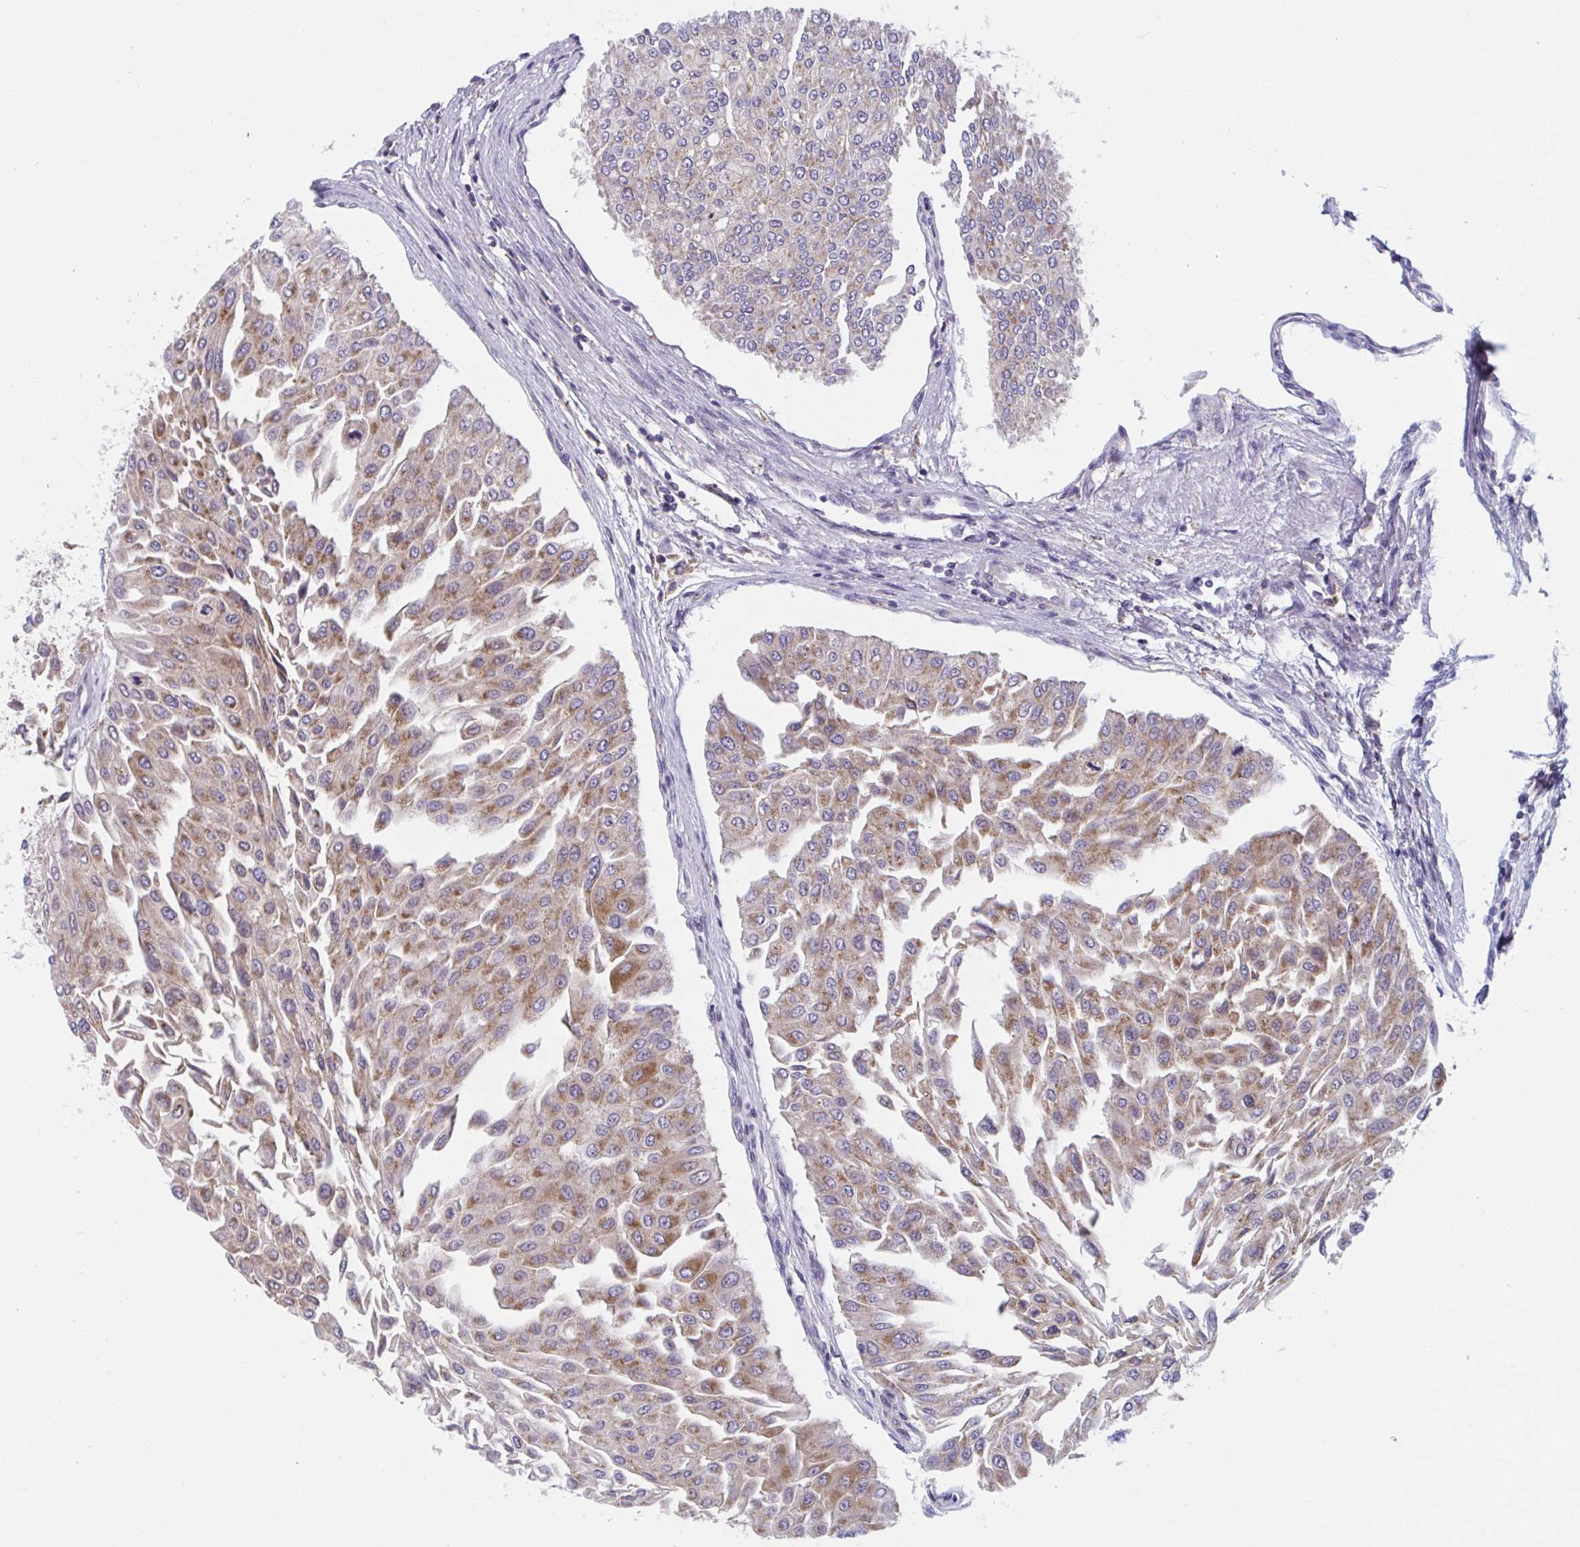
{"staining": {"intensity": "moderate", "quantity": ">75%", "location": "cytoplasmic/membranous"}, "tissue": "urothelial cancer", "cell_type": "Tumor cells", "image_type": "cancer", "snomed": [{"axis": "morphology", "description": "Urothelial carcinoma, NOS"}, {"axis": "topography", "description": "Urinary bladder"}], "caption": "This histopathology image demonstrates immunohistochemistry staining of urothelial cancer, with medium moderate cytoplasmic/membranous positivity in approximately >75% of tumor cells.", "gene": "NIPSNAP1", "patient": {"sex": "male", "age": 67}}